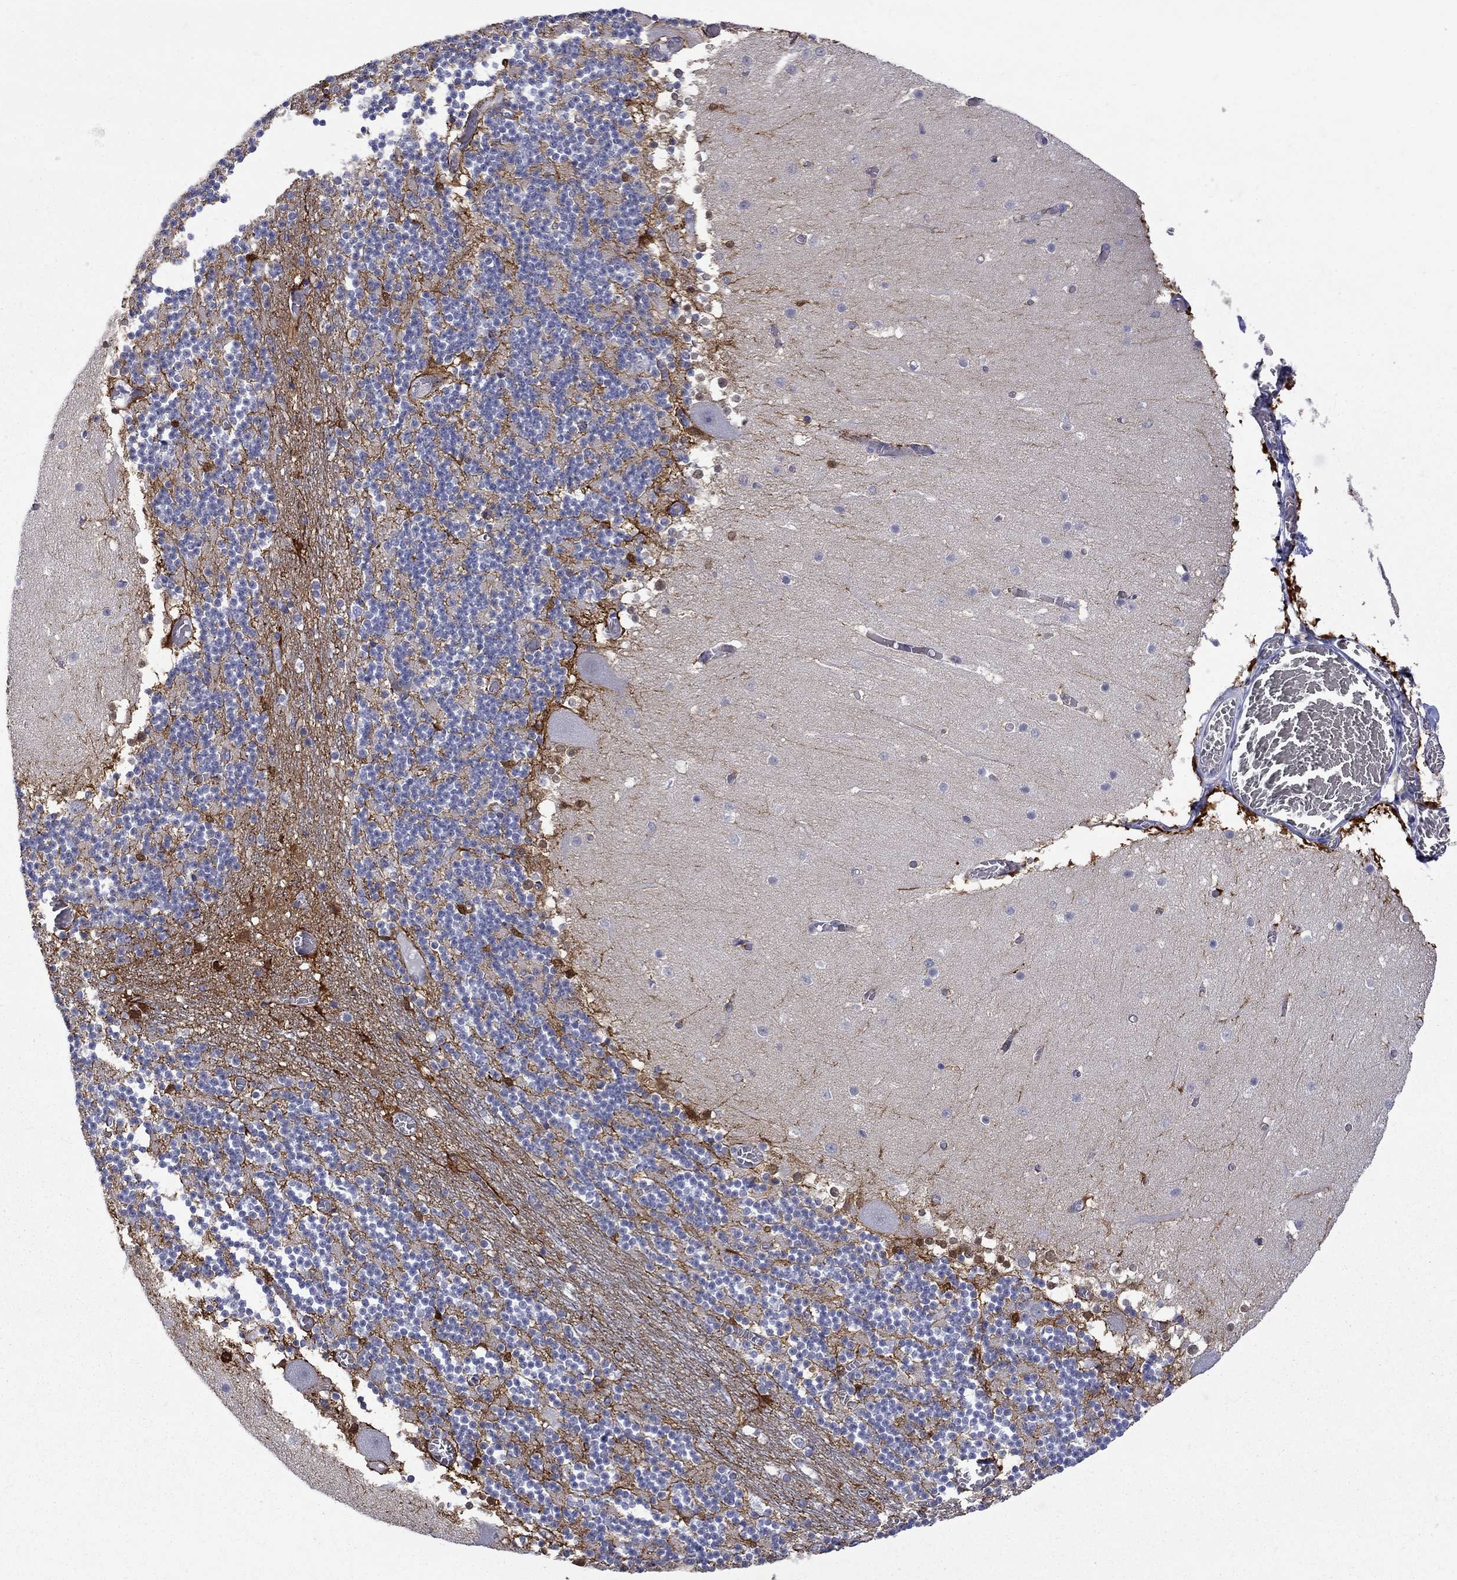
{"staining": {"intensity": "strong", "quantity": "<25%", "location": "cytoplasmic/membranous"}, "tissue": "cerebellum", "cell_type": "Cells in granular layer", "image_type": "normal", "snomed": [{"axis": "morphology", "description": "Normal tissue, NOS"}, {"axis": "topography", "description": "Cerebellum"}], "caption": "Strong cytoplasmic/membranous protein staining is appreciated in about <25% of cells in granular layer in cerebellum. (DAB IHC, brown staining for protein, blue staining for nuclei).", "gene": "HKDC1", "patient": {"sex": "female", "age": 28}}